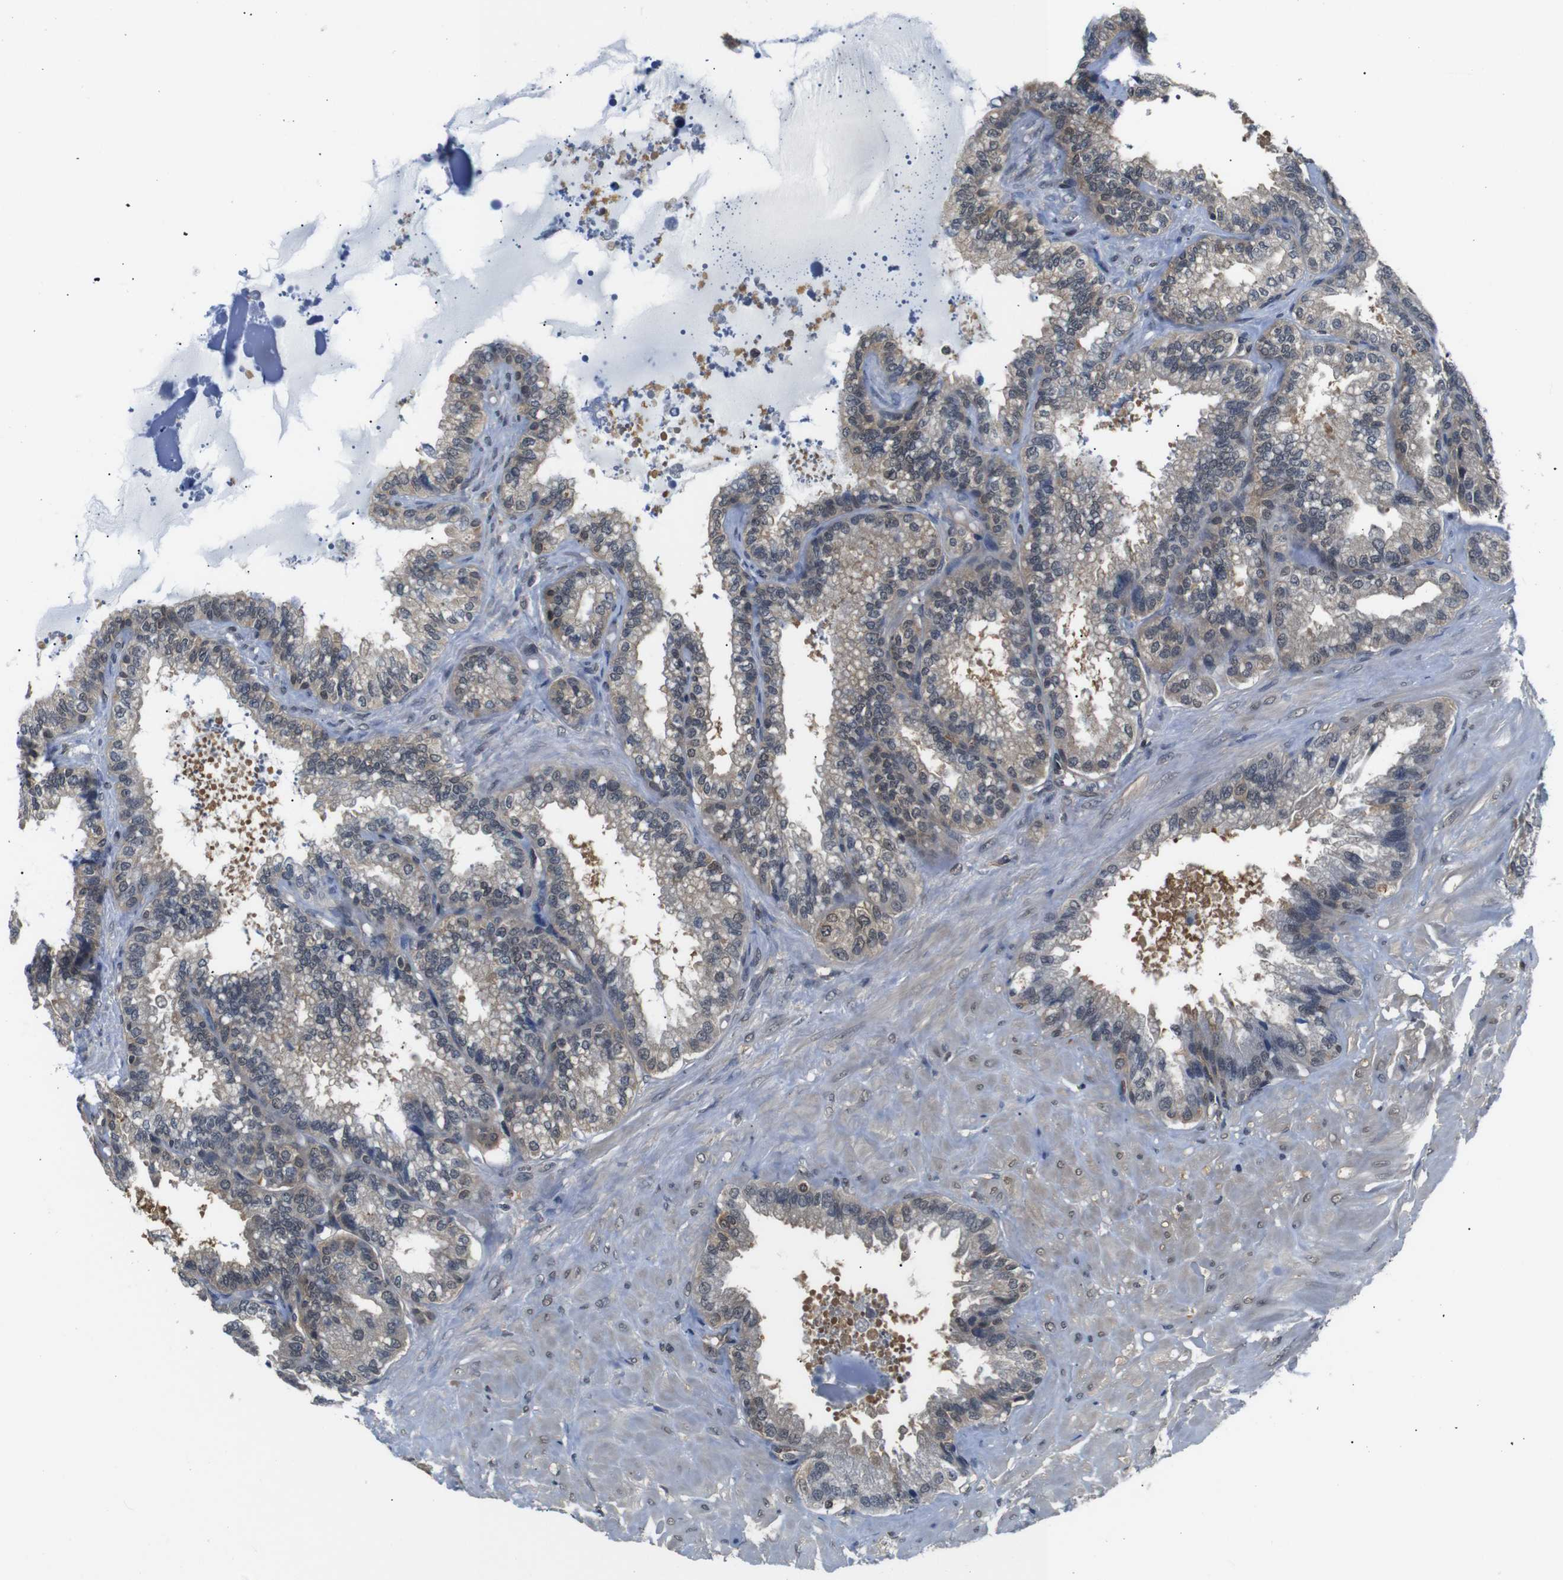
{"staining": {"intensity": "moderate", "quantity": "25%-75%", "location": "cytoplasmic/membranous,nuclear"}, "tissue": "seminal vesicle", "cell_type": "Glandular cells", "image_type": "normal", "snomed": [{"axis": "morphology", "description": "Normal tissue, NOS"}, {"axis": "topography", "description": "Seminal veicle"}], "caption": "Protein staining of normal seminal vesicle exhibits moderate cytoplasmic/membranous,nuclear staining in approximately 25%-75% of glandular cells. Immunohistochemistry (ihc) stains the protein in brown and the nuclei are stained blue.", "gene": "UBXN1", "patient": {"sex": "male", "age": 46}}